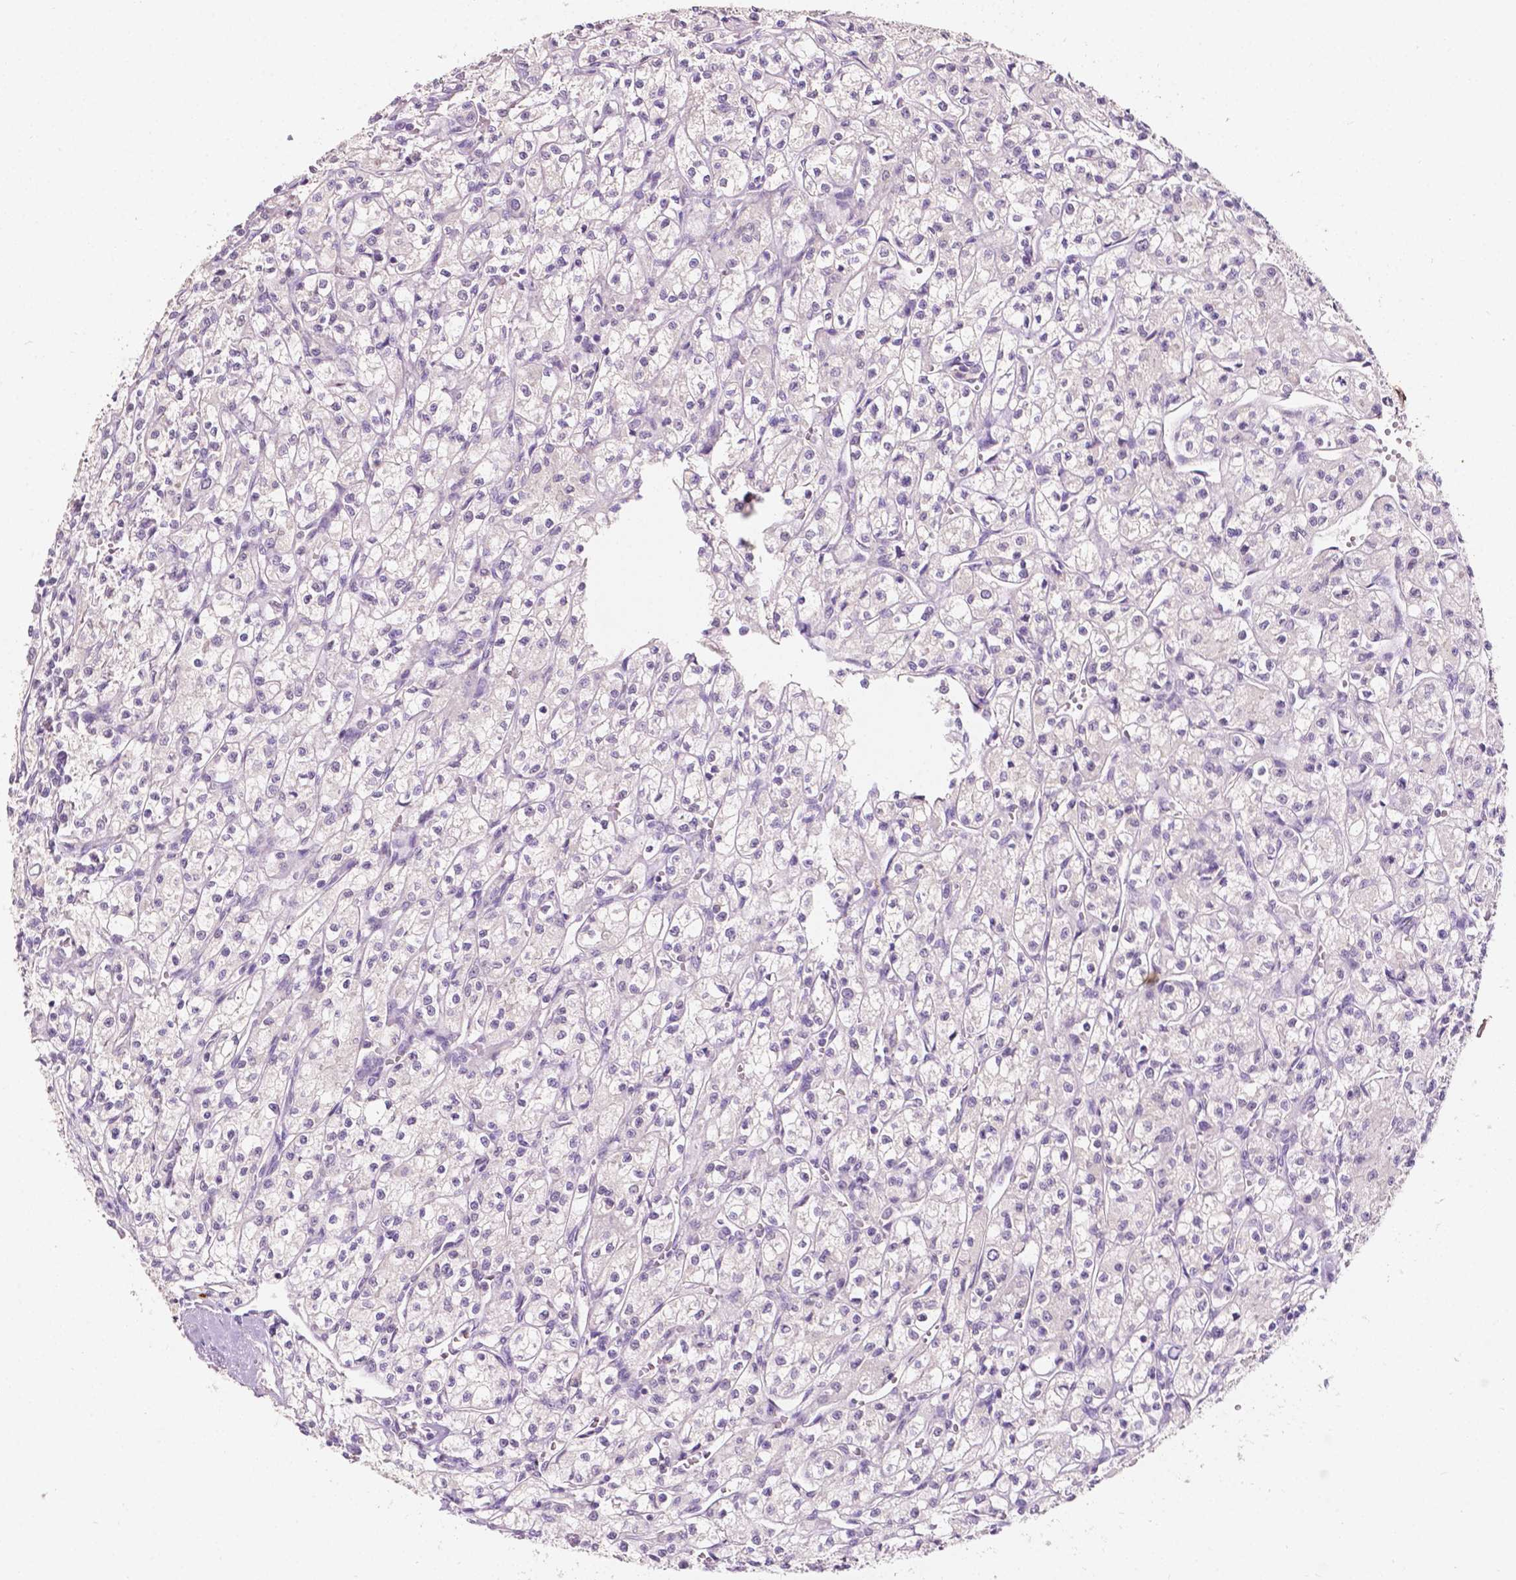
{"staining": {"intensity": "negative", "quantity": "none", "location": "none"}, "tissue": "renal cancer", "cell_type": "Tumor cells", "image_type": "cancer", "snomed": [{"axis": "morphology", "description": "Adenocarcinoma, NOS"}, {"axis": "topography", "description": "Kidney"}], "caption": "IHC micrograph of human renal cancer stained for a protein (brown), which reveals no staining in tumor cells. The staining is performed using DAB (3,3'-diaminobenzidine) brown chromogen with nuclei counter-stained in using hematoxylin.", "gene": "SIRT2", "patient": {"sex": "female", "age": 70}}